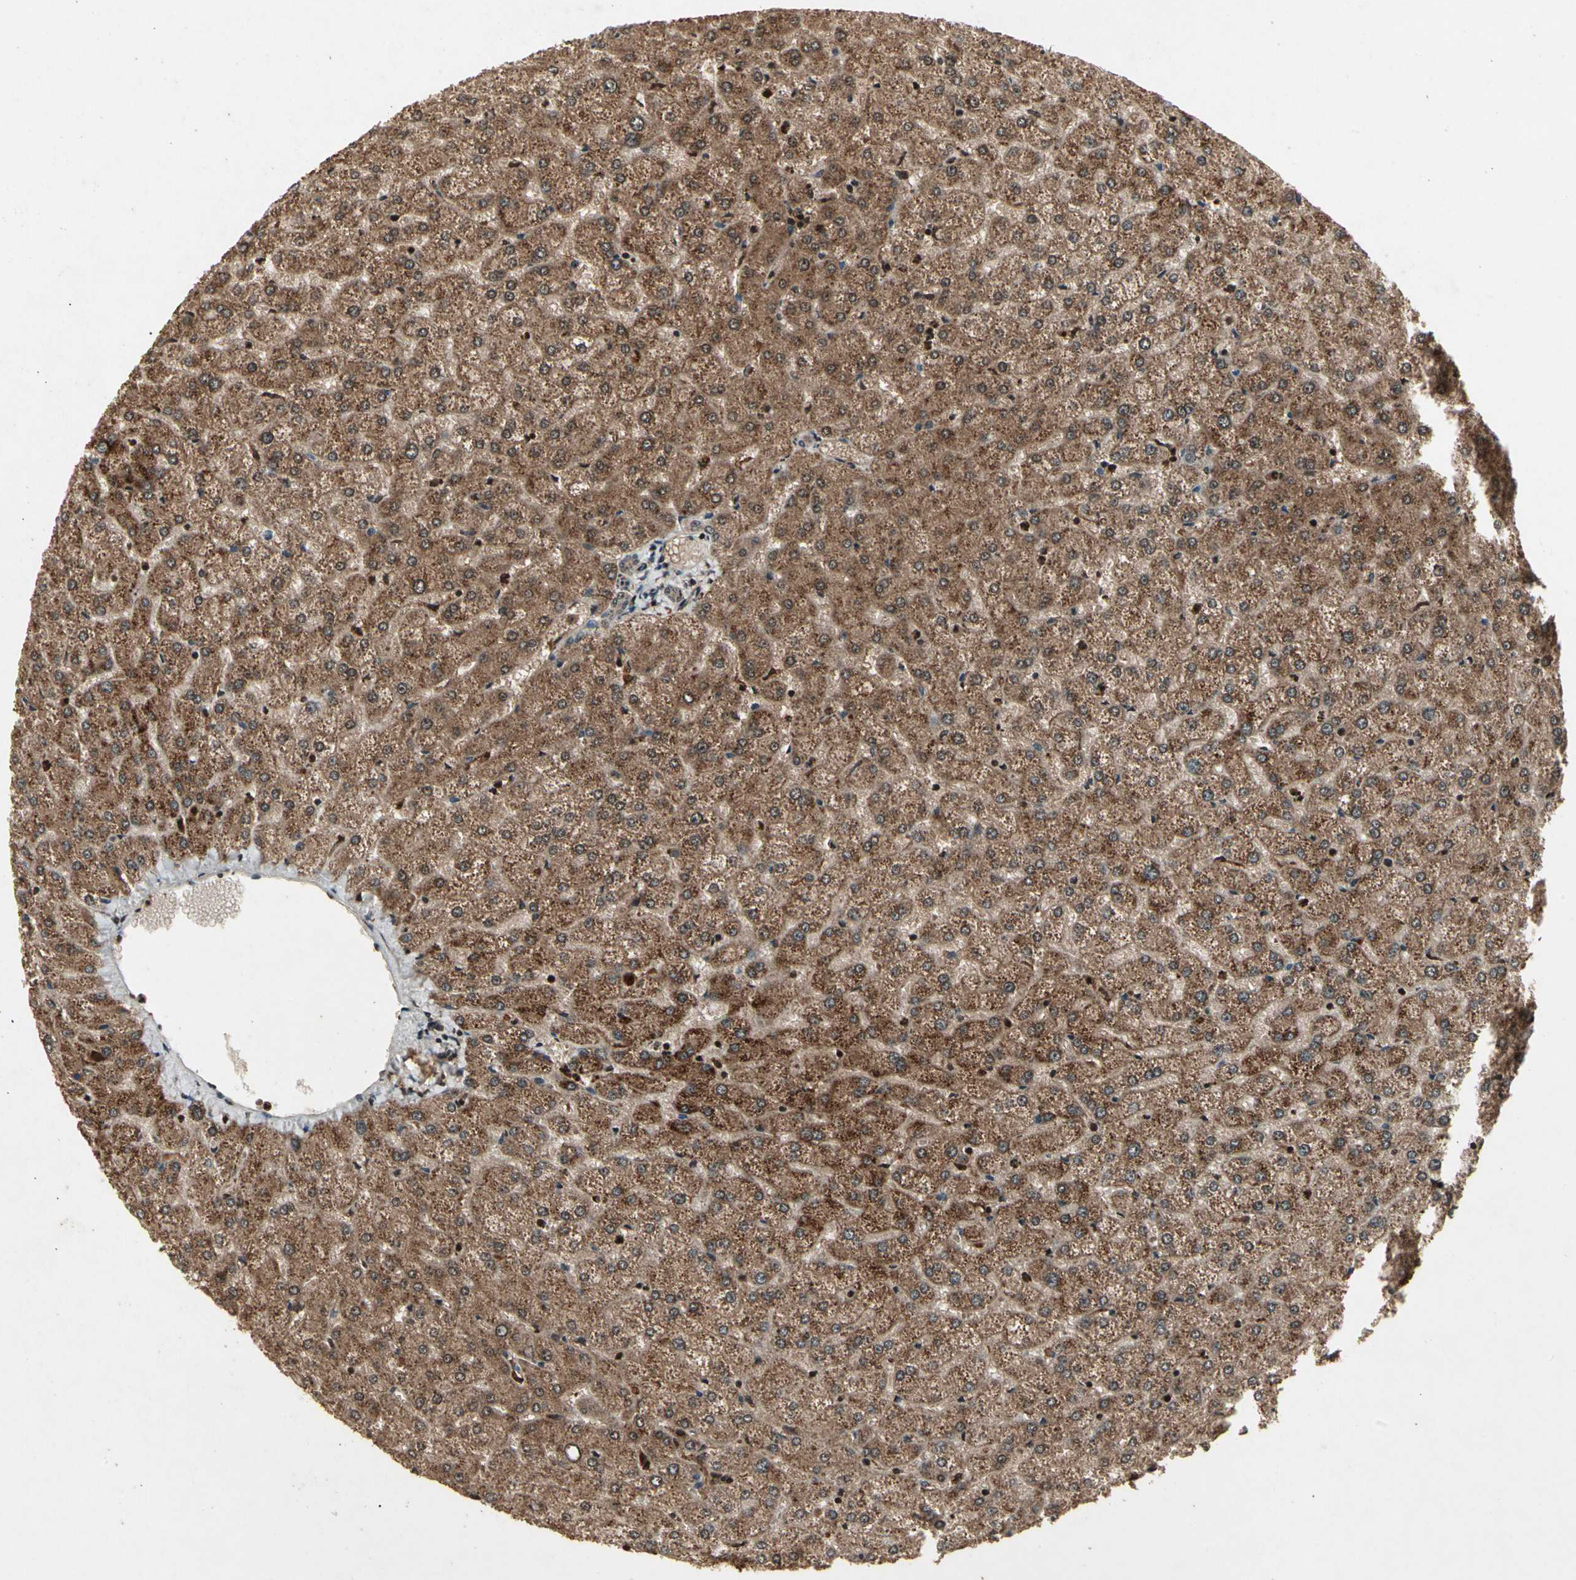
{"staining": {"intensity": "weak", "quantity": "25%-75%", "location": "cytoplasmic/membranous"}, "tissue": "liver", "cell_type": "Cholangiocytes", "image_type": "normal", "snomed": [{"axis": "morphology", "description": "Normal tissue, NOS"}, {"axis": "topography", "description": "Liver"}], "caption": "Immunohistochemical staining of unremarkable human liver demonstrates weak cytoplasmic/membranous protein positivity in about 25%-75% of cholangiocytes.", "gene": "GLRX", "patient": {"sex": "female", "age": 32}}